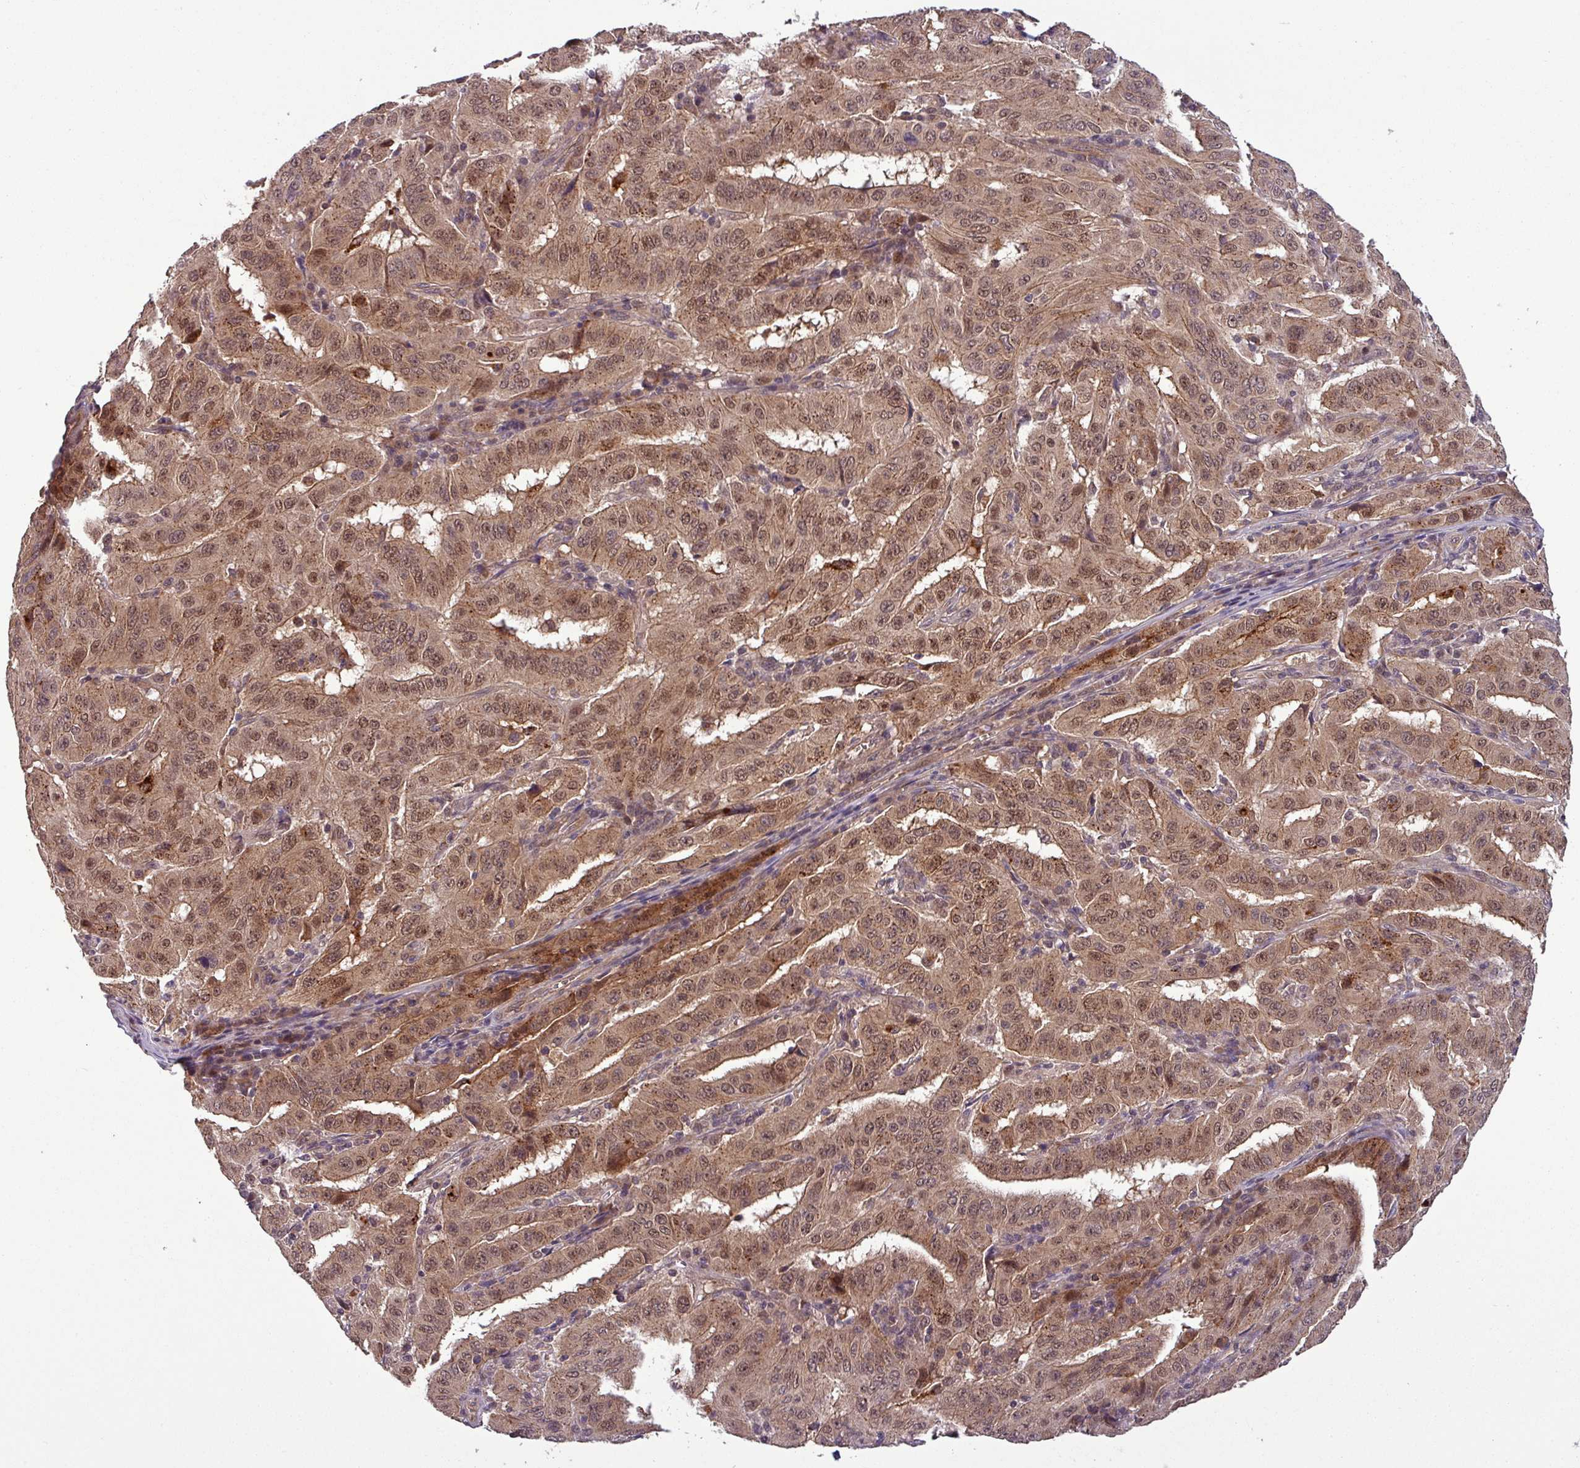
{"staining": {"intensity": "moderate", "quantity": ">75%", "location": "cytoplasmic/membranous,nuclear"}, "tissue": "pancreatic cancer", "cell_type": "Tumor cells", "image_type": "cancer", "snomed": [{"axis": "morphology", "description": "Adenocarcinoma, NOS"}, {"axis": "topography", "description": "Pancreas"}], "caption": "Pancreatic cancer stained for a protein shows moderate cytoplasmic/membranous and nuclear positivity in tumor cells.", "gene": "PUS1", "patient": {"sex": "male", "age": 63}}